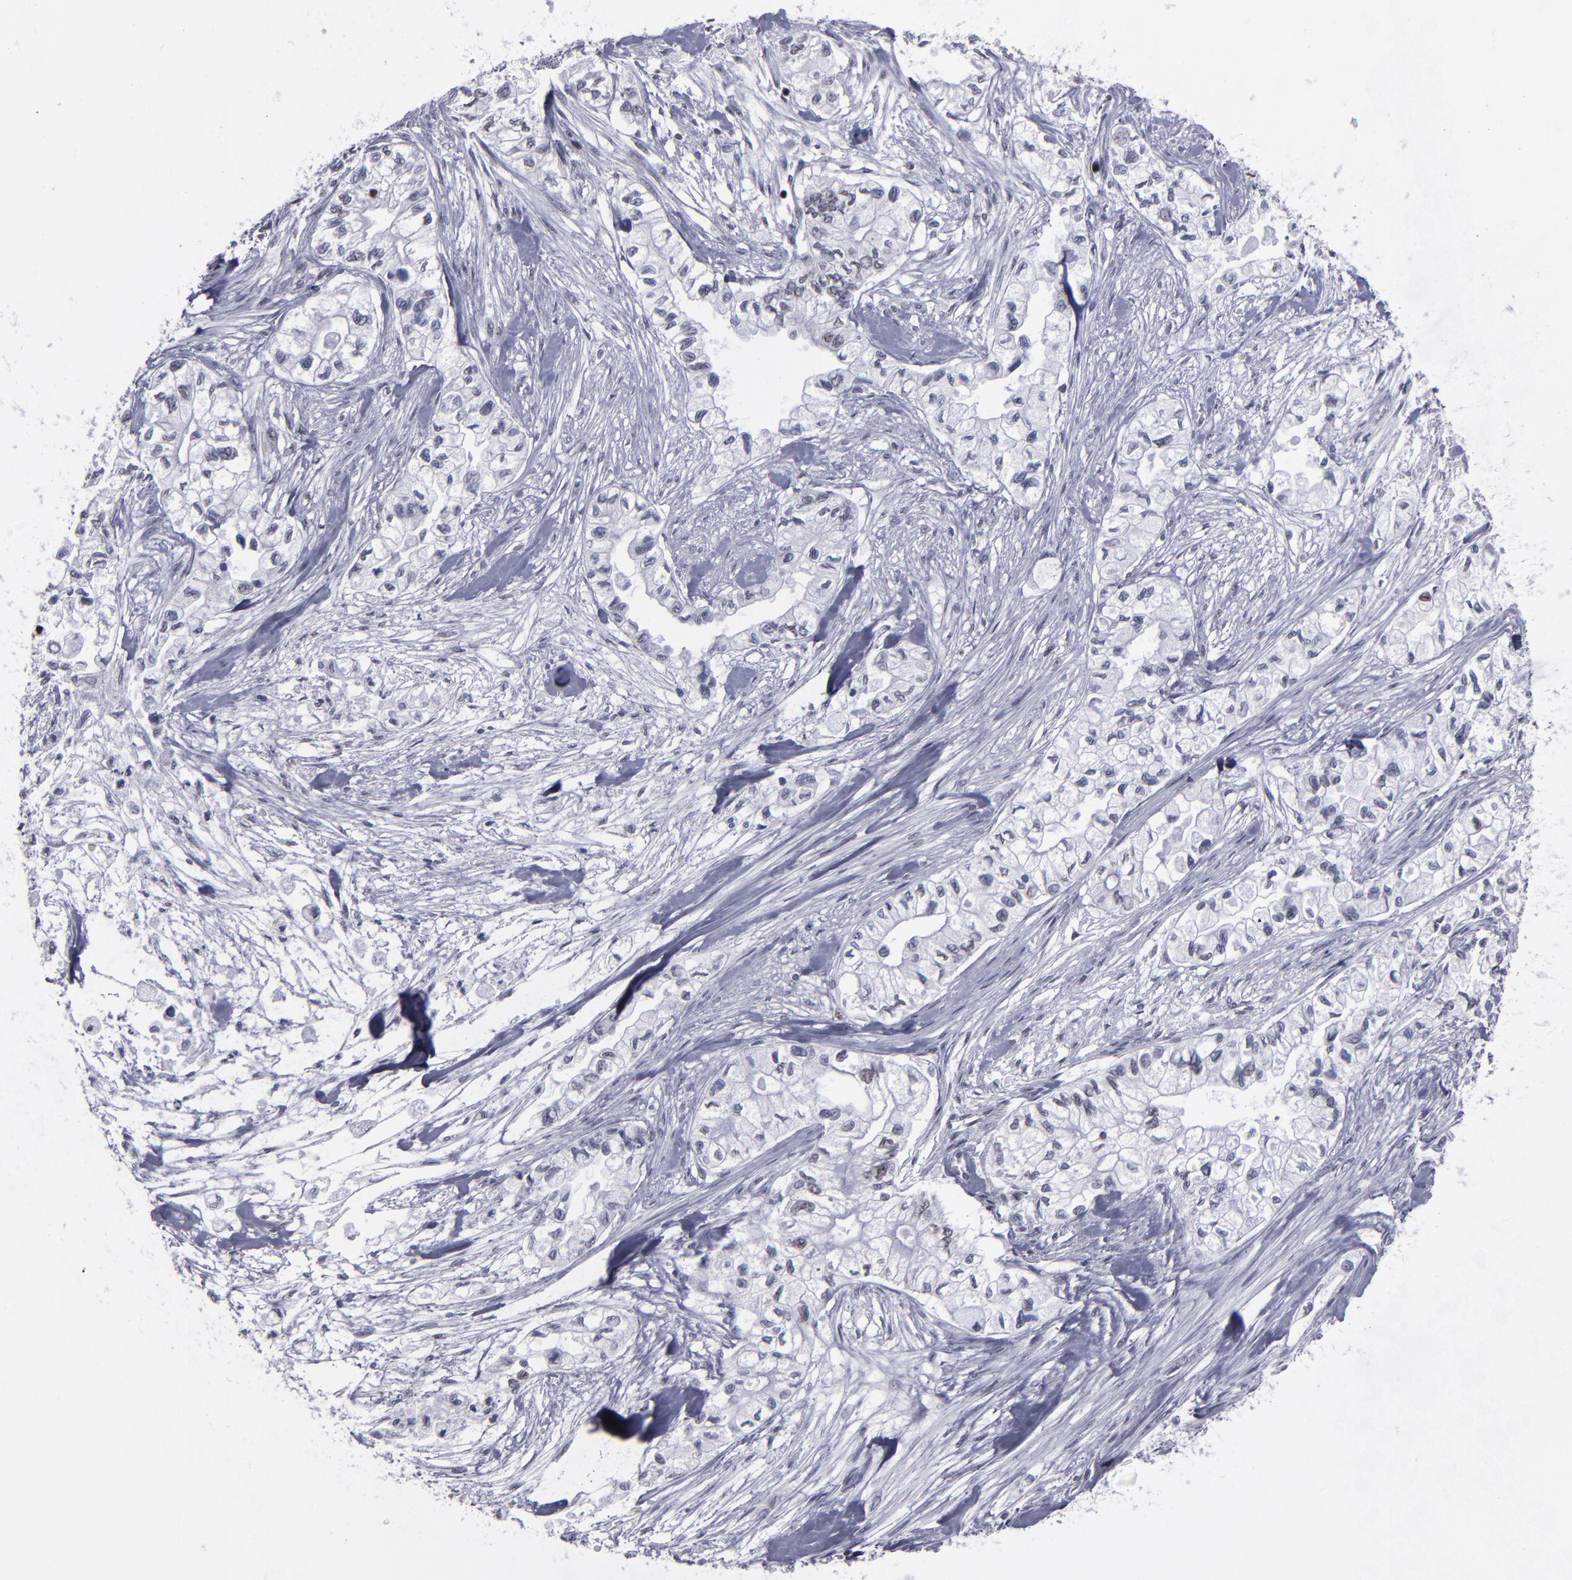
{"staining": {"intensity": "weak", "quantity": "<25%", "location": "nuclear"}, "tissue": "pancreatic cancer", "cell_type": "Tumor cells", "image_type": "cancer", "snomed": [{"axis": "morphology", "description": "Adenocarcinoma, NOS"}, {"axis": "topography", "description": "Pancreas"}], "caption": "Protein analysis of pancreatic cancer exhibits no significant positivity in tumor cells.", "gene": "TERF2", "patient": {"sex": "male", "age": 79}}